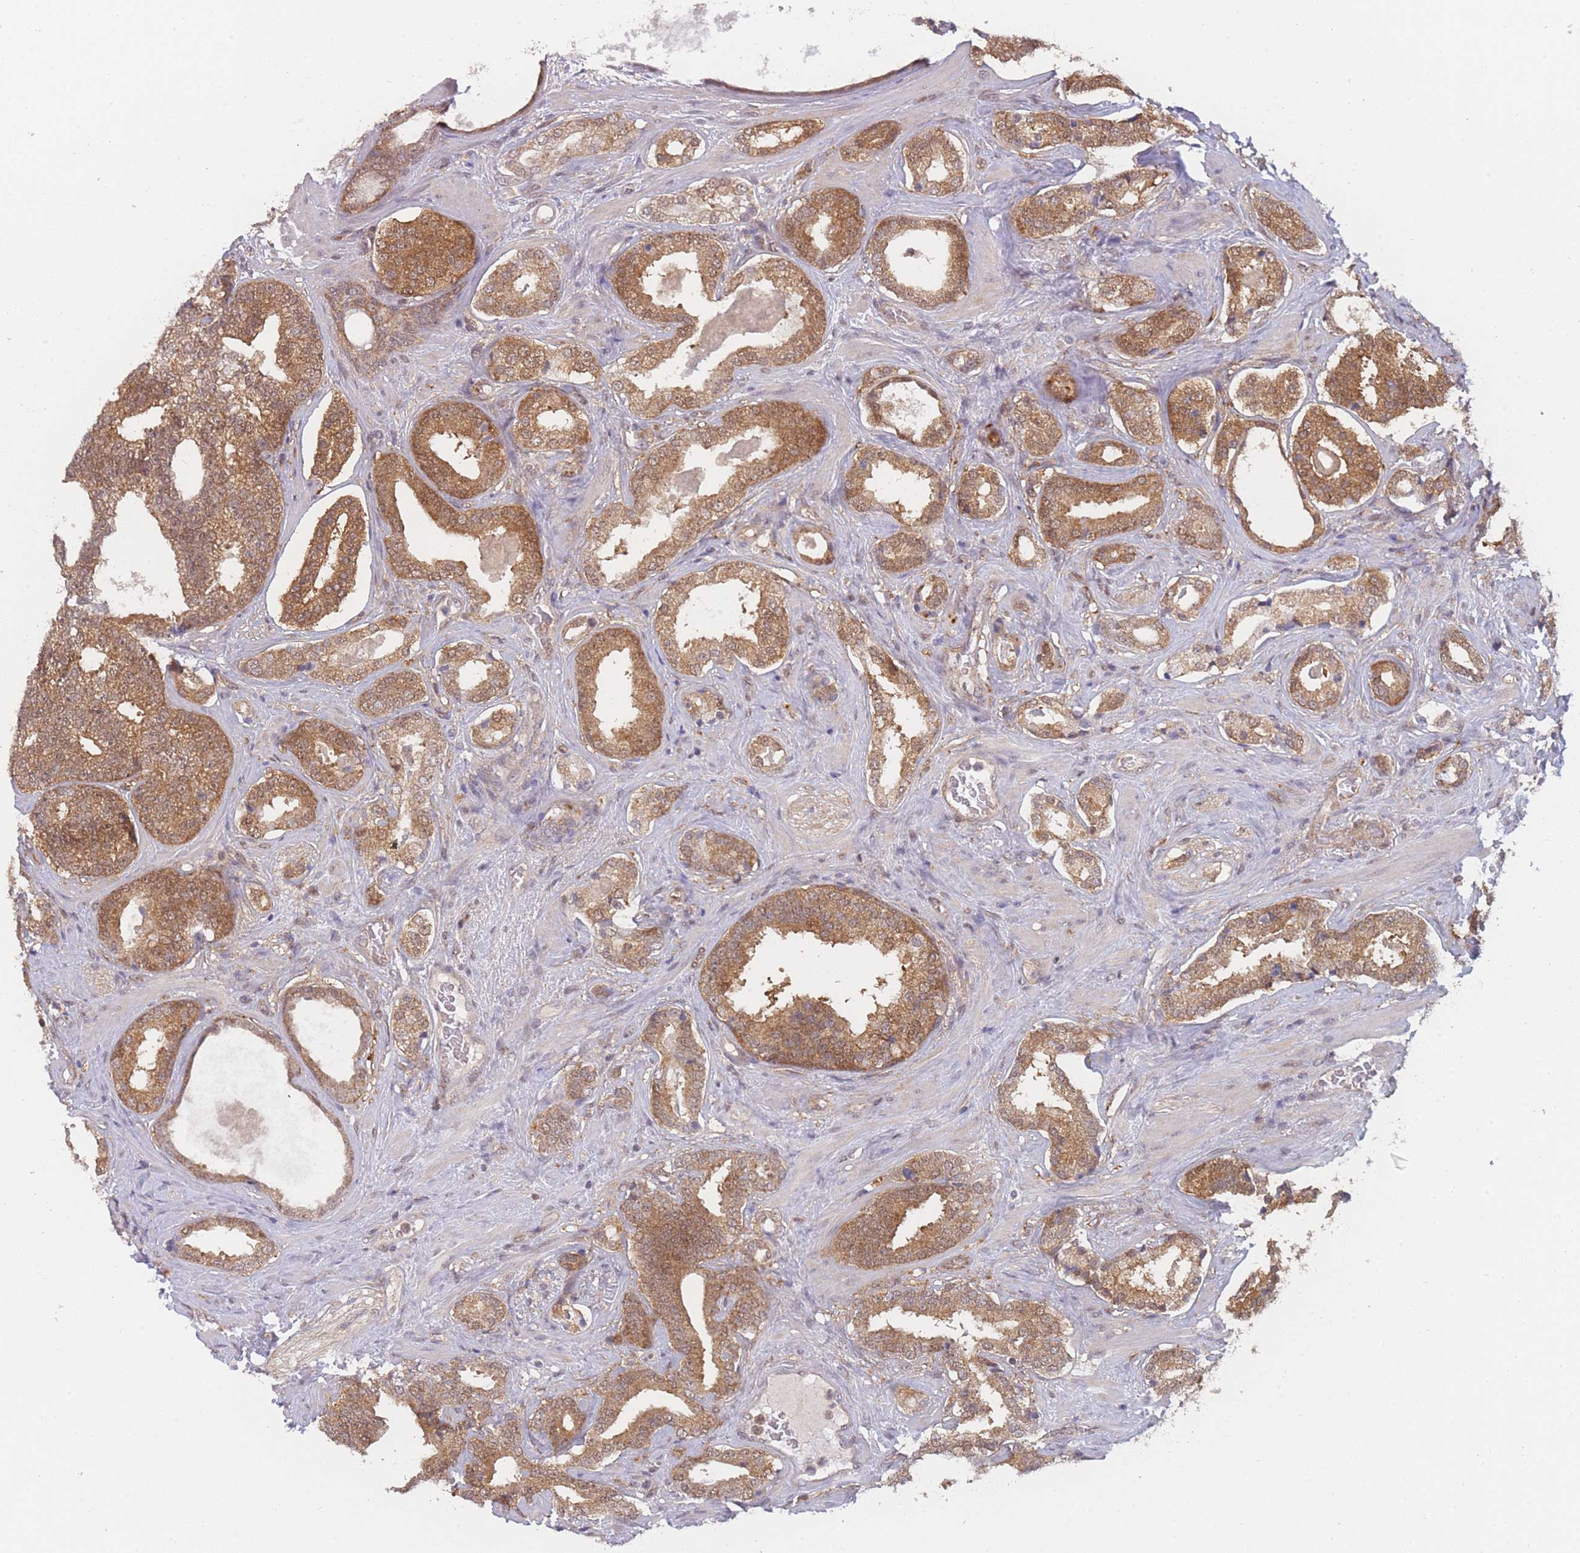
{"staining": {"intensity": "moderate", "quantity": ">75%", "location": "cytoplasmic/membranous"}, "tissue": "prostate cancer", "cell_type": "Tumor cells", "image_type": "cancer", "snomed": [{"axis": "morphology", "description": "Adenocarcinoma, High grade"}, {"axis": "topography", "description": "Prostate"}], "caption": "About >75% of tumor cells in high-grade adenocarcinoma (prostate) exhibit moderate cytoplasmic/membranous protein staining as visualized by brown immunohistochemical staining.", "gene": "MRI1", "patient": {"sex": "male", "age": 60}}